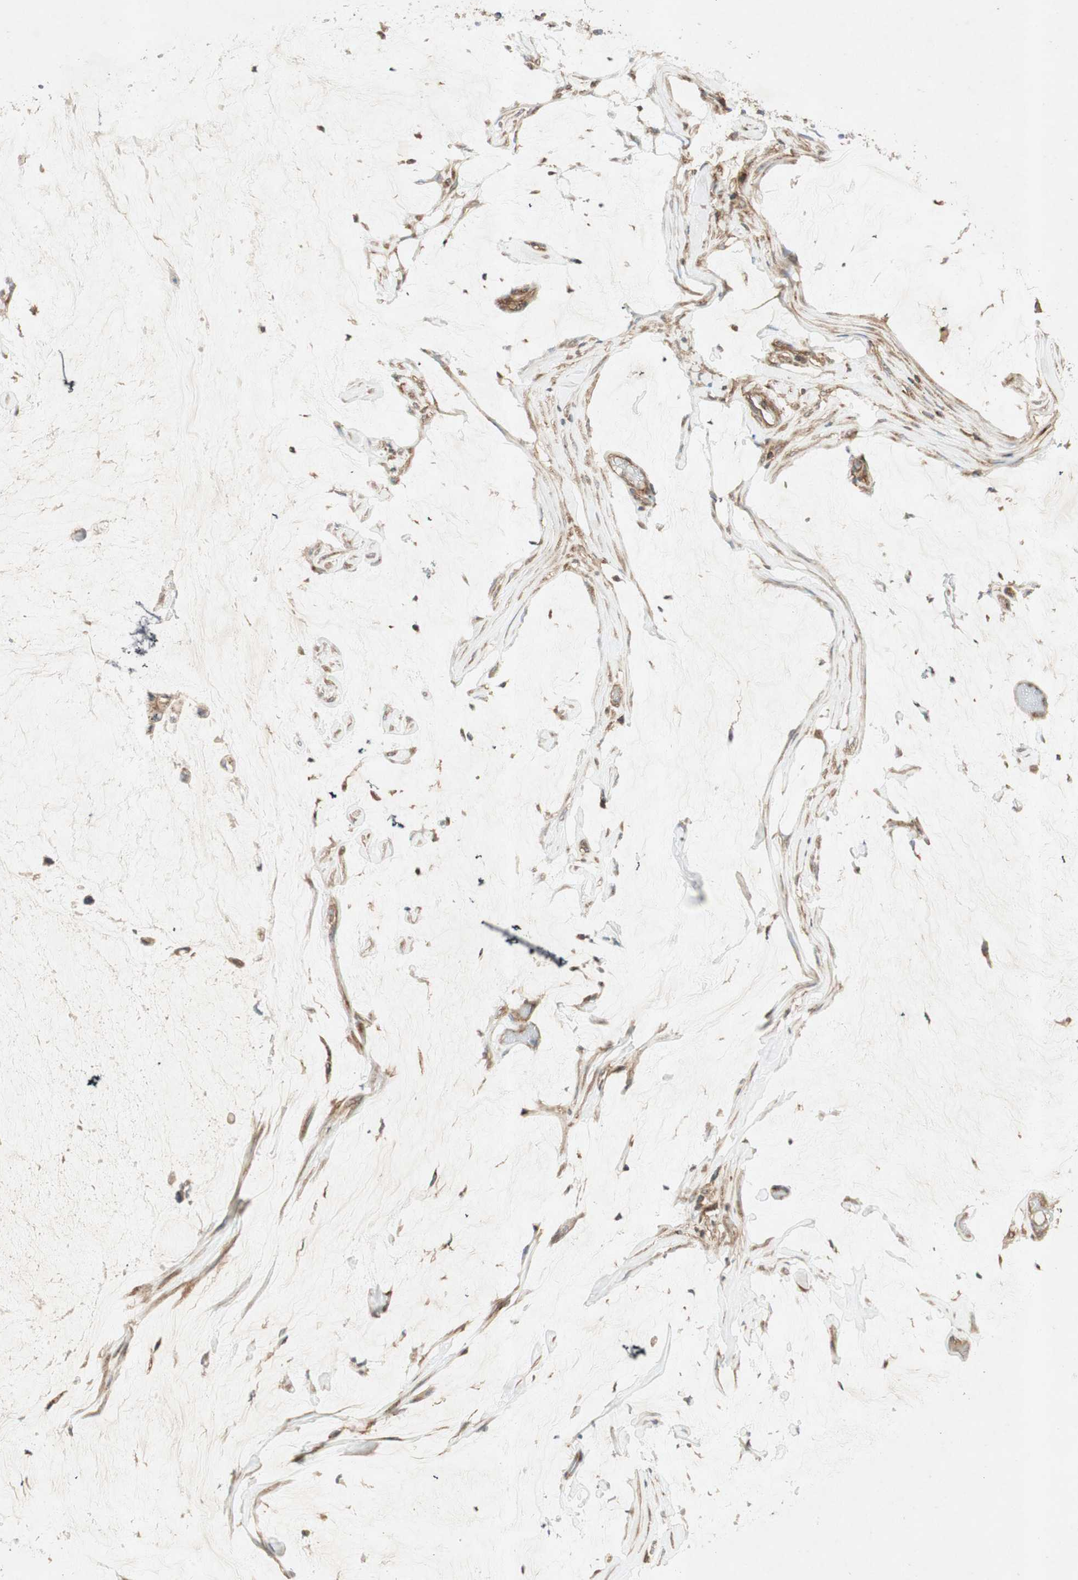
{"staining": {"intensity": "moderate", "quantity": ">75%", "location": "cytoplasmic/membranous"}, "tissue": "ovarian cancer", "cell_type": "Tumor cells", "image_type": "cancer", "snomed": [{"axis": "morphology", "description": "Cystadenocarcinoma, mucinous, NOS"}, {"axis": "topography", "description": "Ovary"}], "caption": "Immunohistochemical staining of human mucinous cystadenocarcinoma (ovarian) shows medium levels of moderate cytoplasmic/membranous protein expression in about >75% of tumor cells. The staining was performed using DAB to visualize the protein expression in brown, while the nuclei were stained in blue with hematoxylin (Magnification: 20x).", "gene": "BTN3A3", "patient": {"sex": "female", "age": 39}}